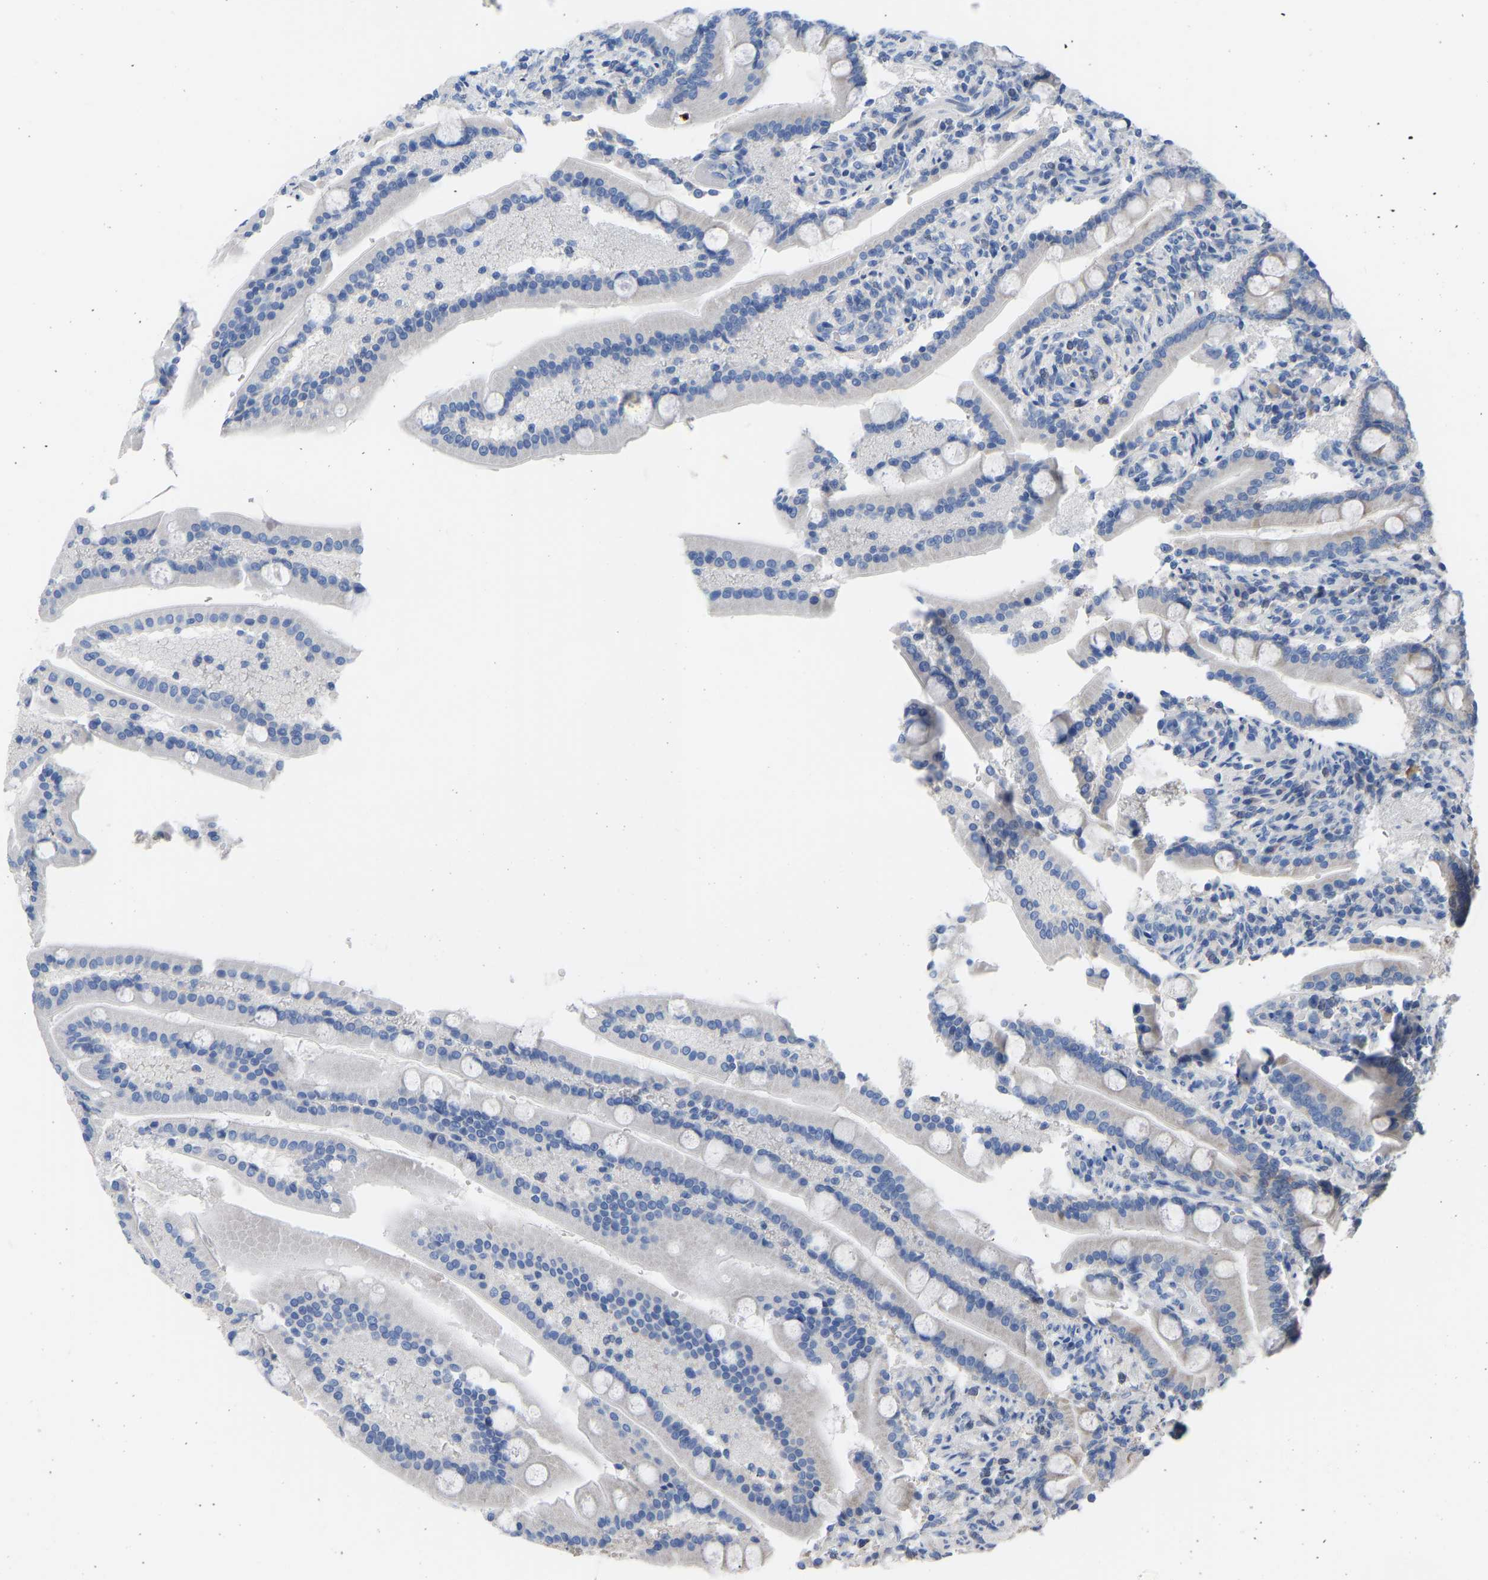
{"staining": {"intensity": "weak", "quantity": "<25%", "location": "cytoplasmic/membranous"}, "tissue": "duodenum", "cell_type": "Glandular cells", "image_type": "normal", "snomed": [{"axis": "morphology", "description": "Normal tissue, NOS"}, {"axis": "topography", "description": "Duodenum"}], "caption": "A high-resolution micrograph shows immunohistochemistry staining of benign duodenum, which displays no significant staining in glandular cells.", "gene": "OLIG2", "patient": {"sex": "male", "age": 54}}